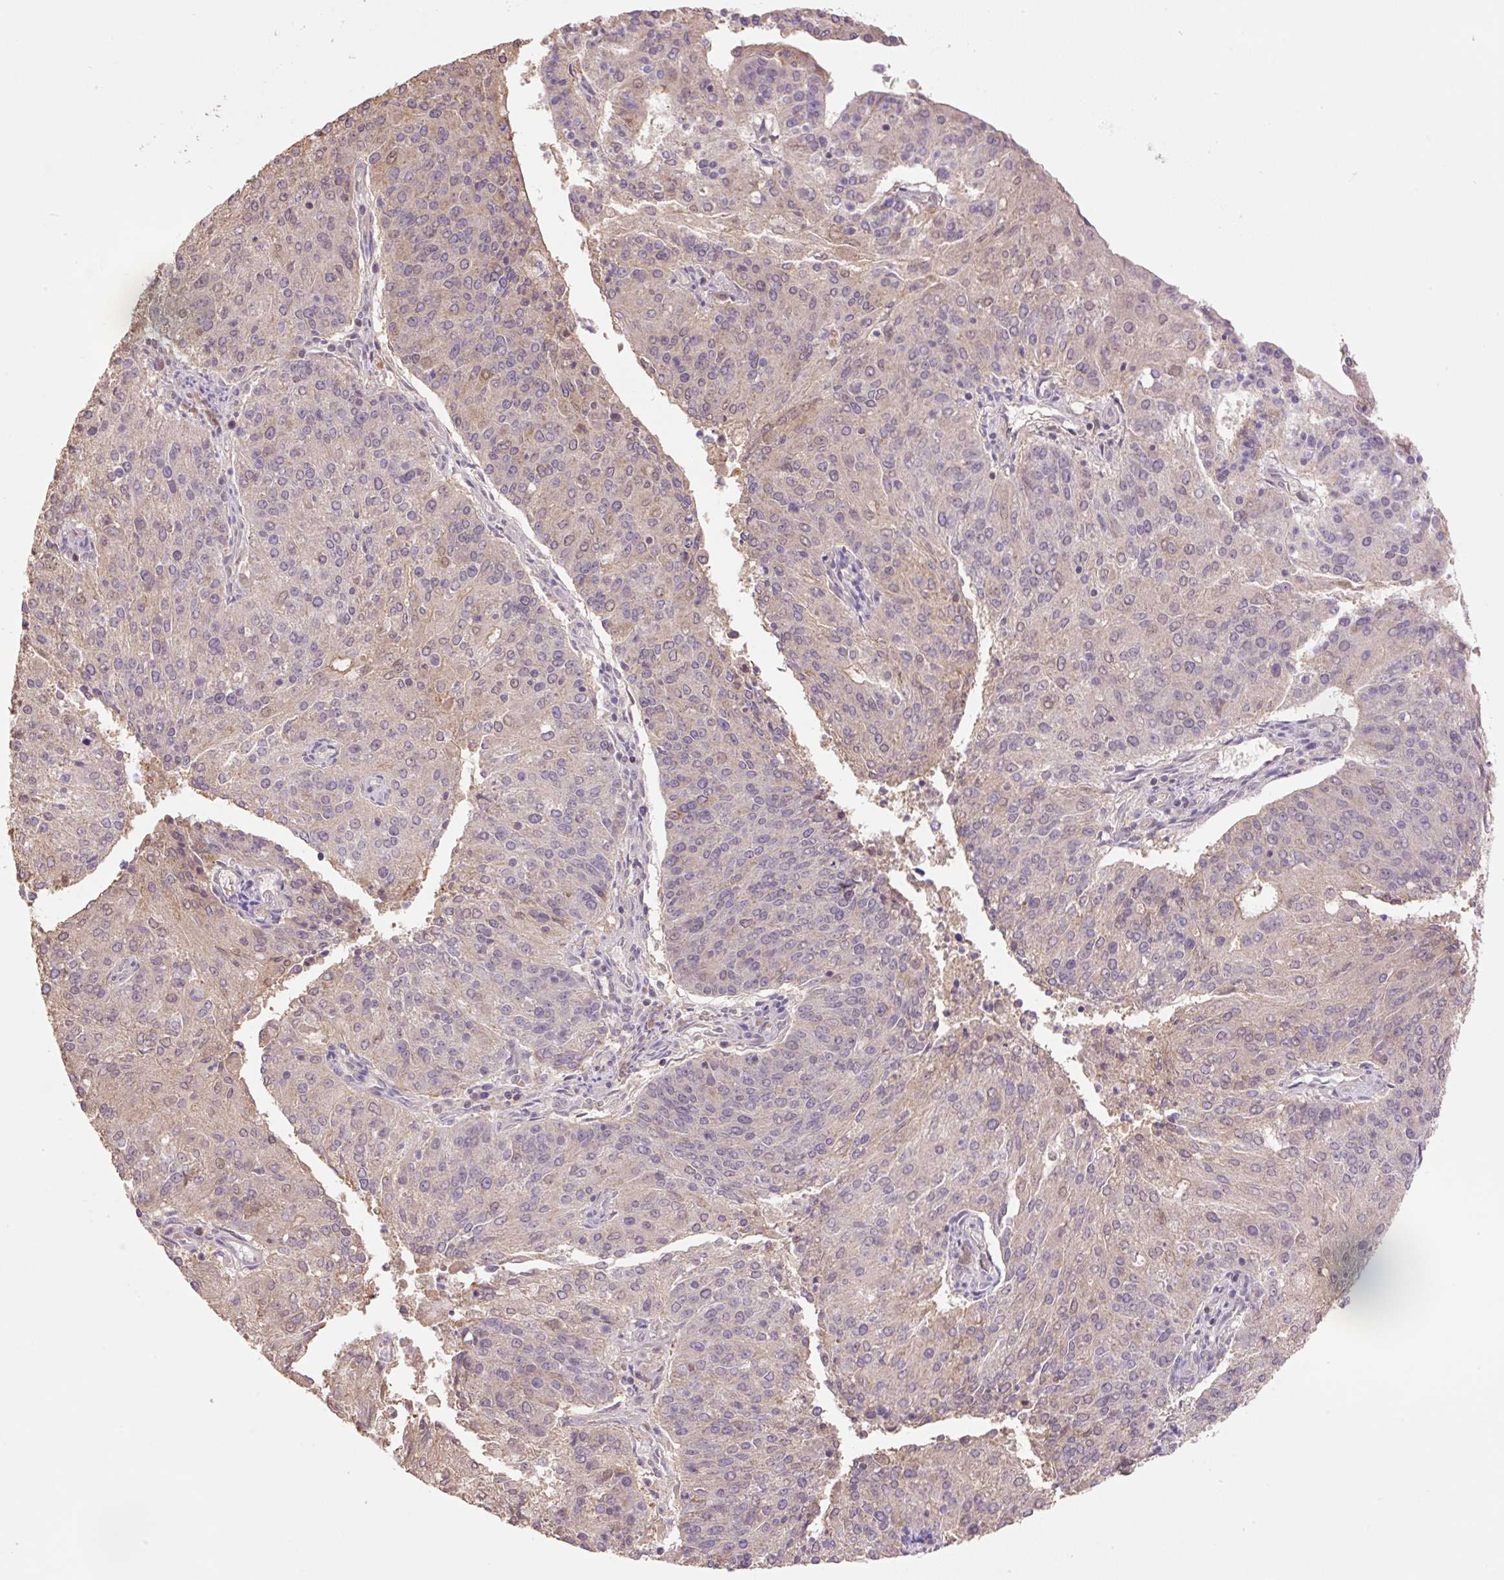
{"staining": {"intensity": "weak", "quantity": ">75%", "location": "cytoplasmic/membranous"}, "tissue": "endometrial cancer", "cell_type": "Tumor cells", "image_type": "cancer", "snomed": [{"axis": "morphology", "description": "Adenocarcinoma, NOS"}, {"axis": "topography", "description": "Endometrium"}], "caption": "IHC (DAB) staining of human adenocarcinoma (endometrial) demonstrates weak cytoplasmic/membranous protein expression in about >75% of tumor cells.", "gene": "COX8A", "patient": {"sex": "female", "age": 82}}